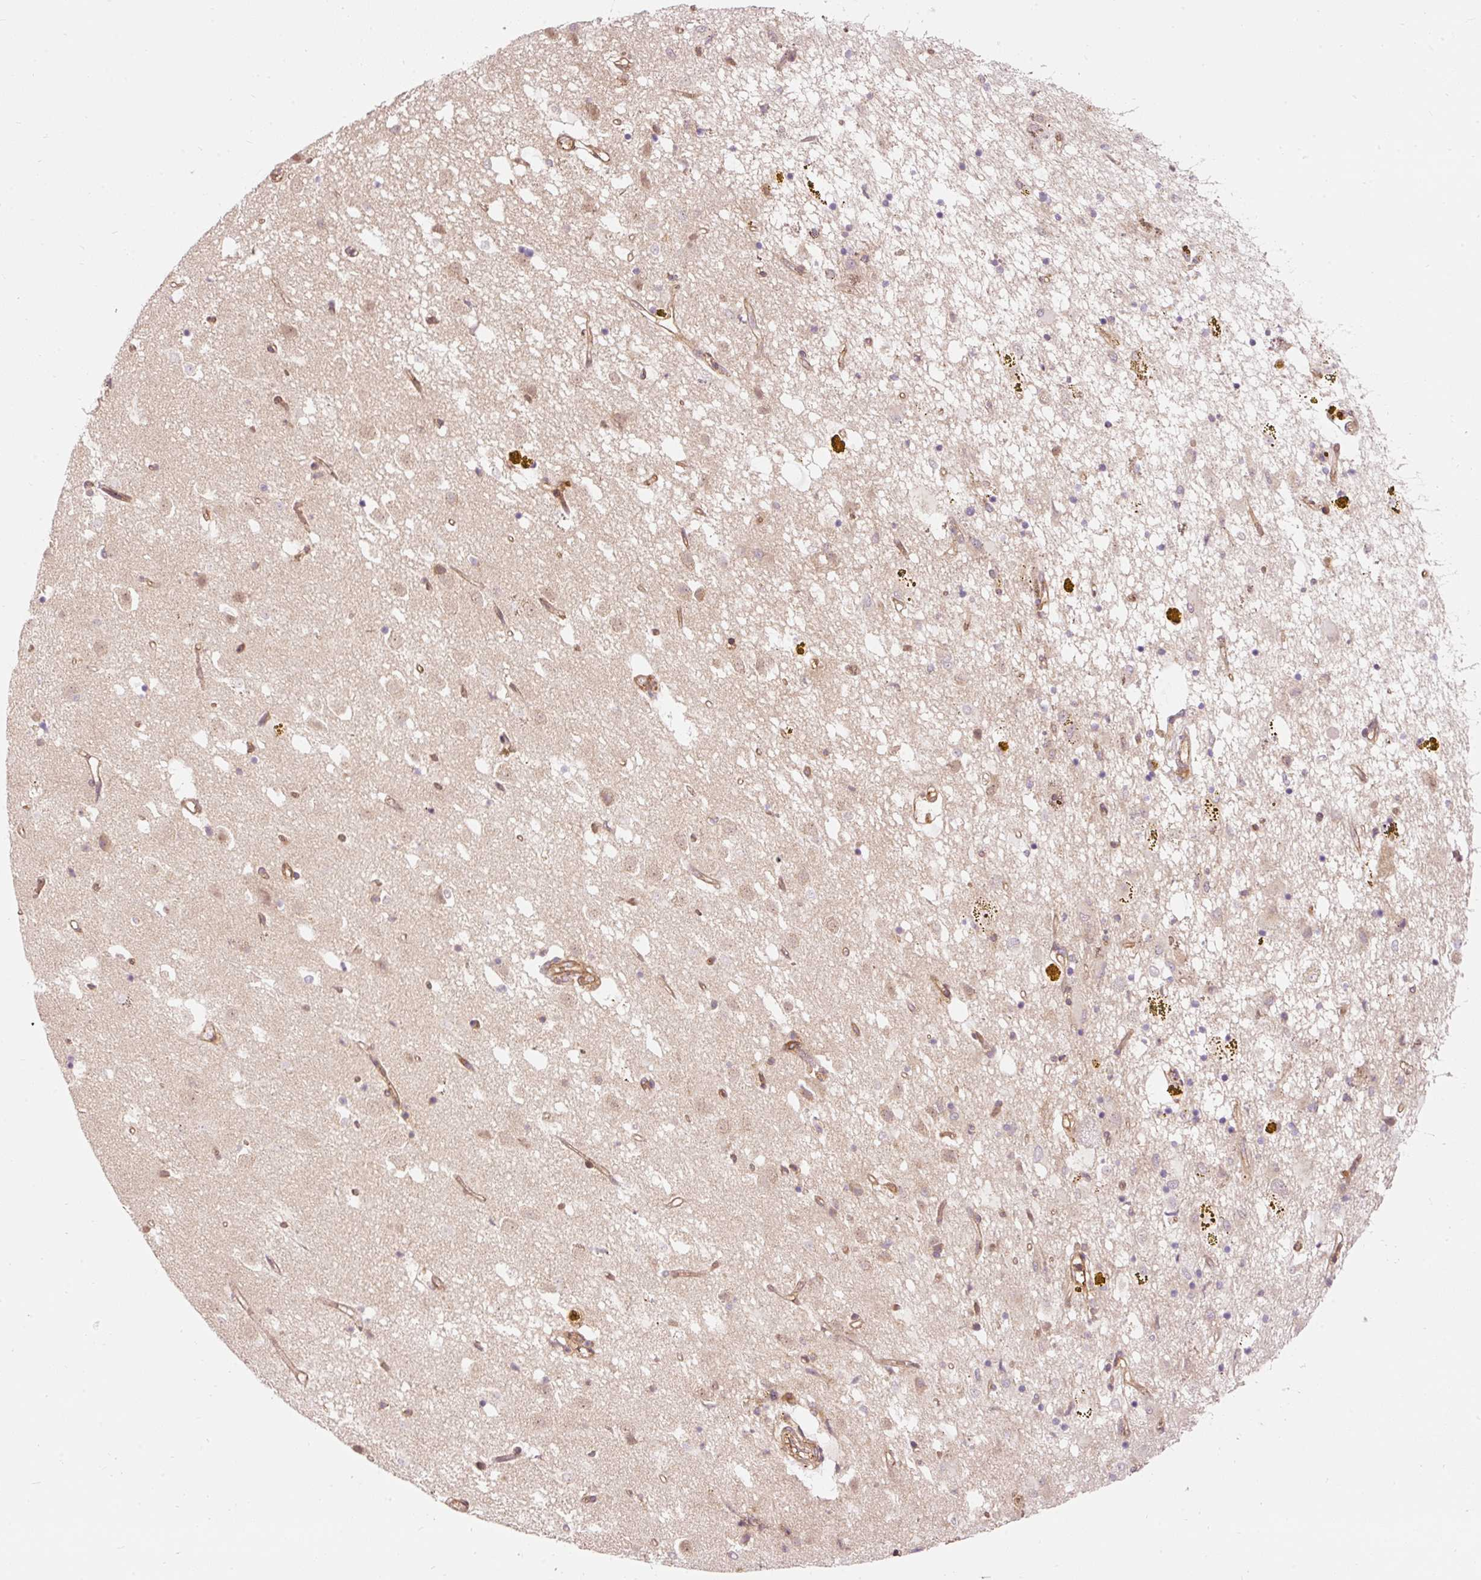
{"staining": {"intensity": "moderate", "quantity": "<25%", "location": "cytoplasmic/membranous"}, "tissue": "caudate", "cell_type": "Glial cells", "image_type": "normal", "snomed": [{"axis": "morphology", "description": "Normal tissue, NOS"}, {"axis": "topography", "description": "Lateral ventricle wall"}], "caption": "Immunohistochemical staining of unremarkable human caudate exhibits moderate cytoplasmic/membranous protein expression in approximately <25% of glial cells. The staining was performed using DAB (3,3'-diaminobenzidine) to visualize the protein expression in brown, while the nuclei were stained in blue with hematoxylin (Magnification: 20x).", "gene": "ADCY4", "patient": {"sex": "male", "age": 58}}